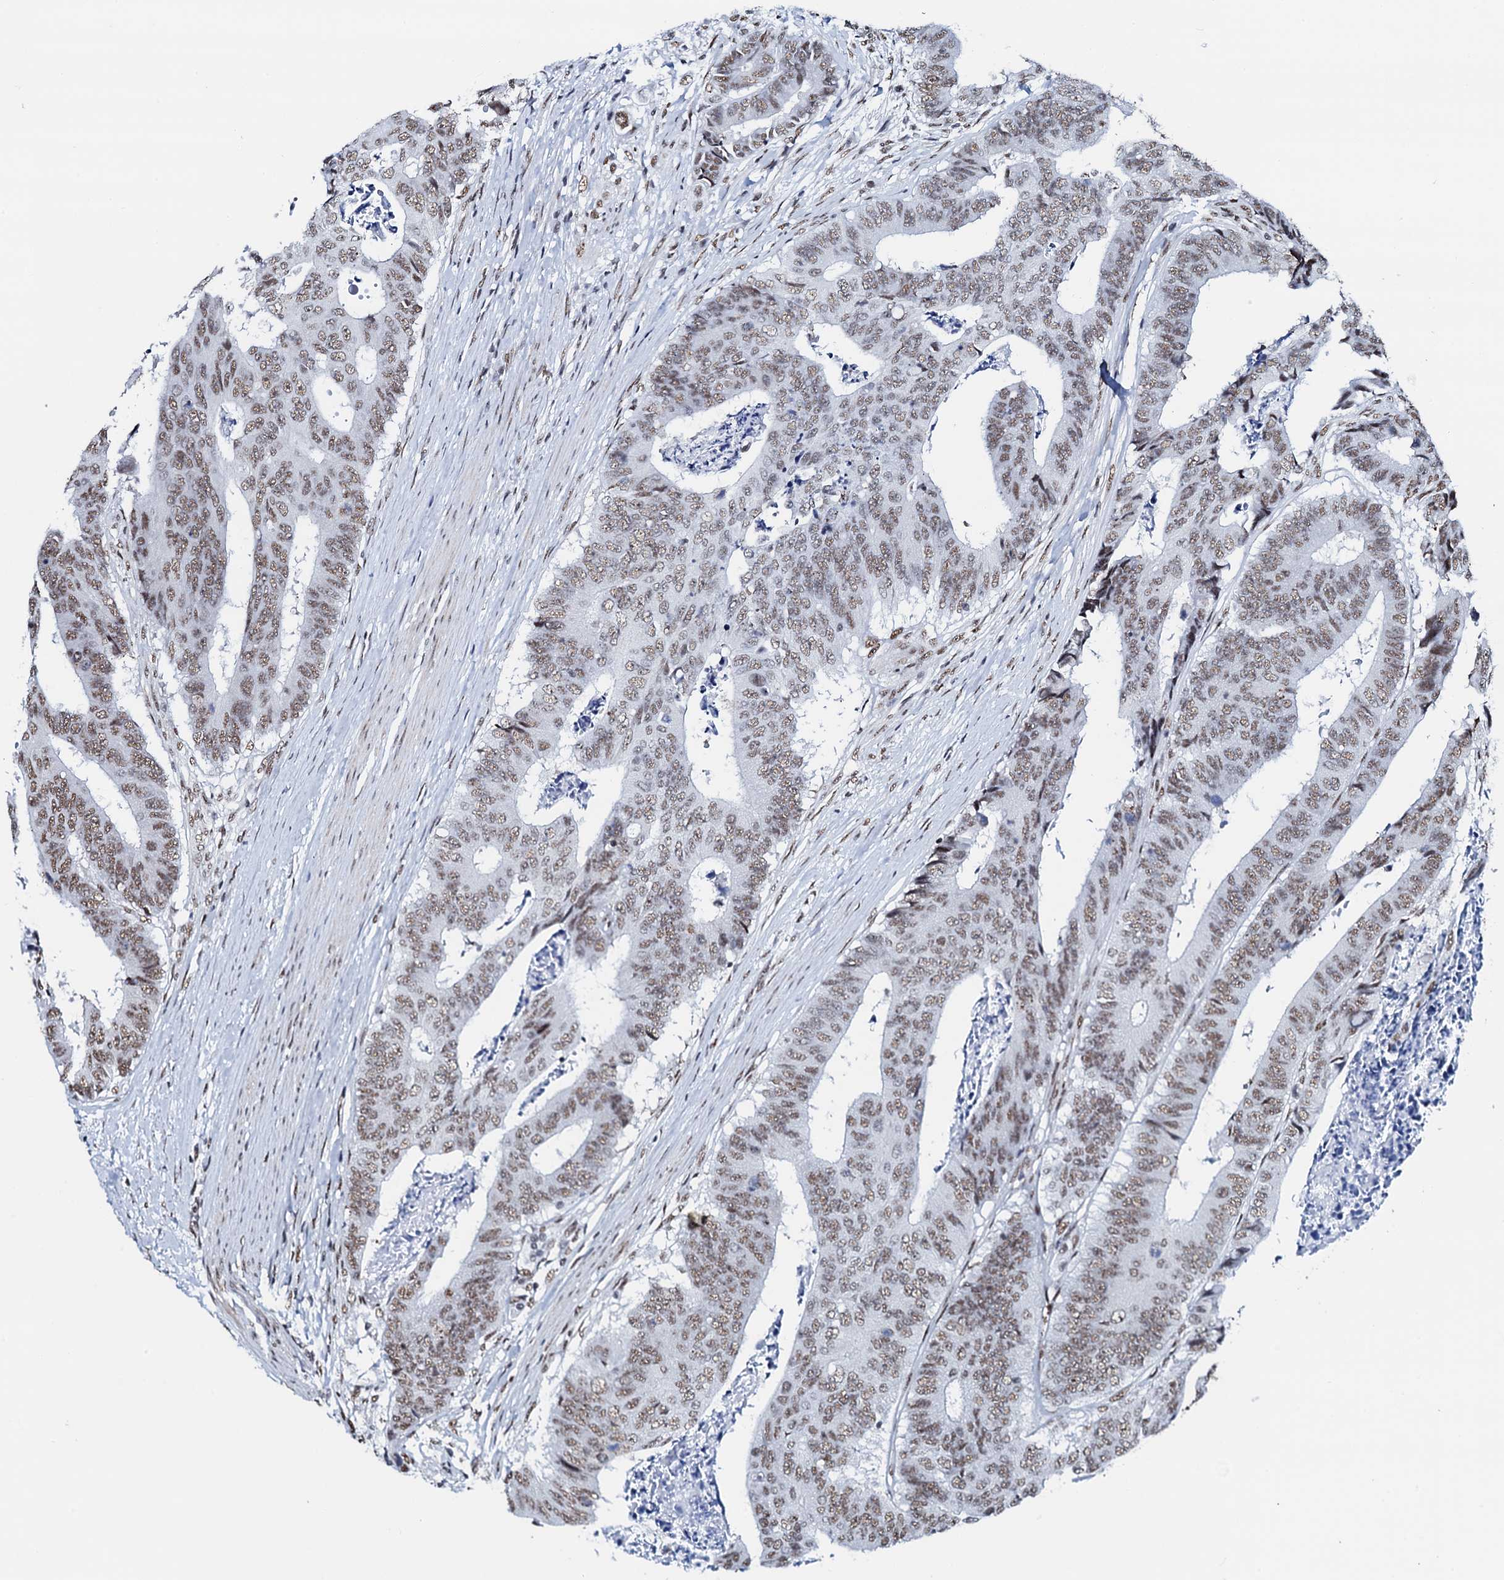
{"staining": {"intensity": "moderate", "quantity": ">75%", "location": "nuclear"}, "tissue": "colorectal cancer", "cell_type": "Tumor cells", "image_type": "cancer", "snomed": [{"axis": "morphology", "description": "Adenocarcinoma, NOS"}, {"axis": "topography", "description": "Rectum"}], "caption": "A photomicrograph of adenocarcinoma (colorectal) stained for a protein demonstrates moderate nuclear brown staining in tumor cells.", "gene": "NKAPD1", "patient": {"sex": "male", "age": 84}}